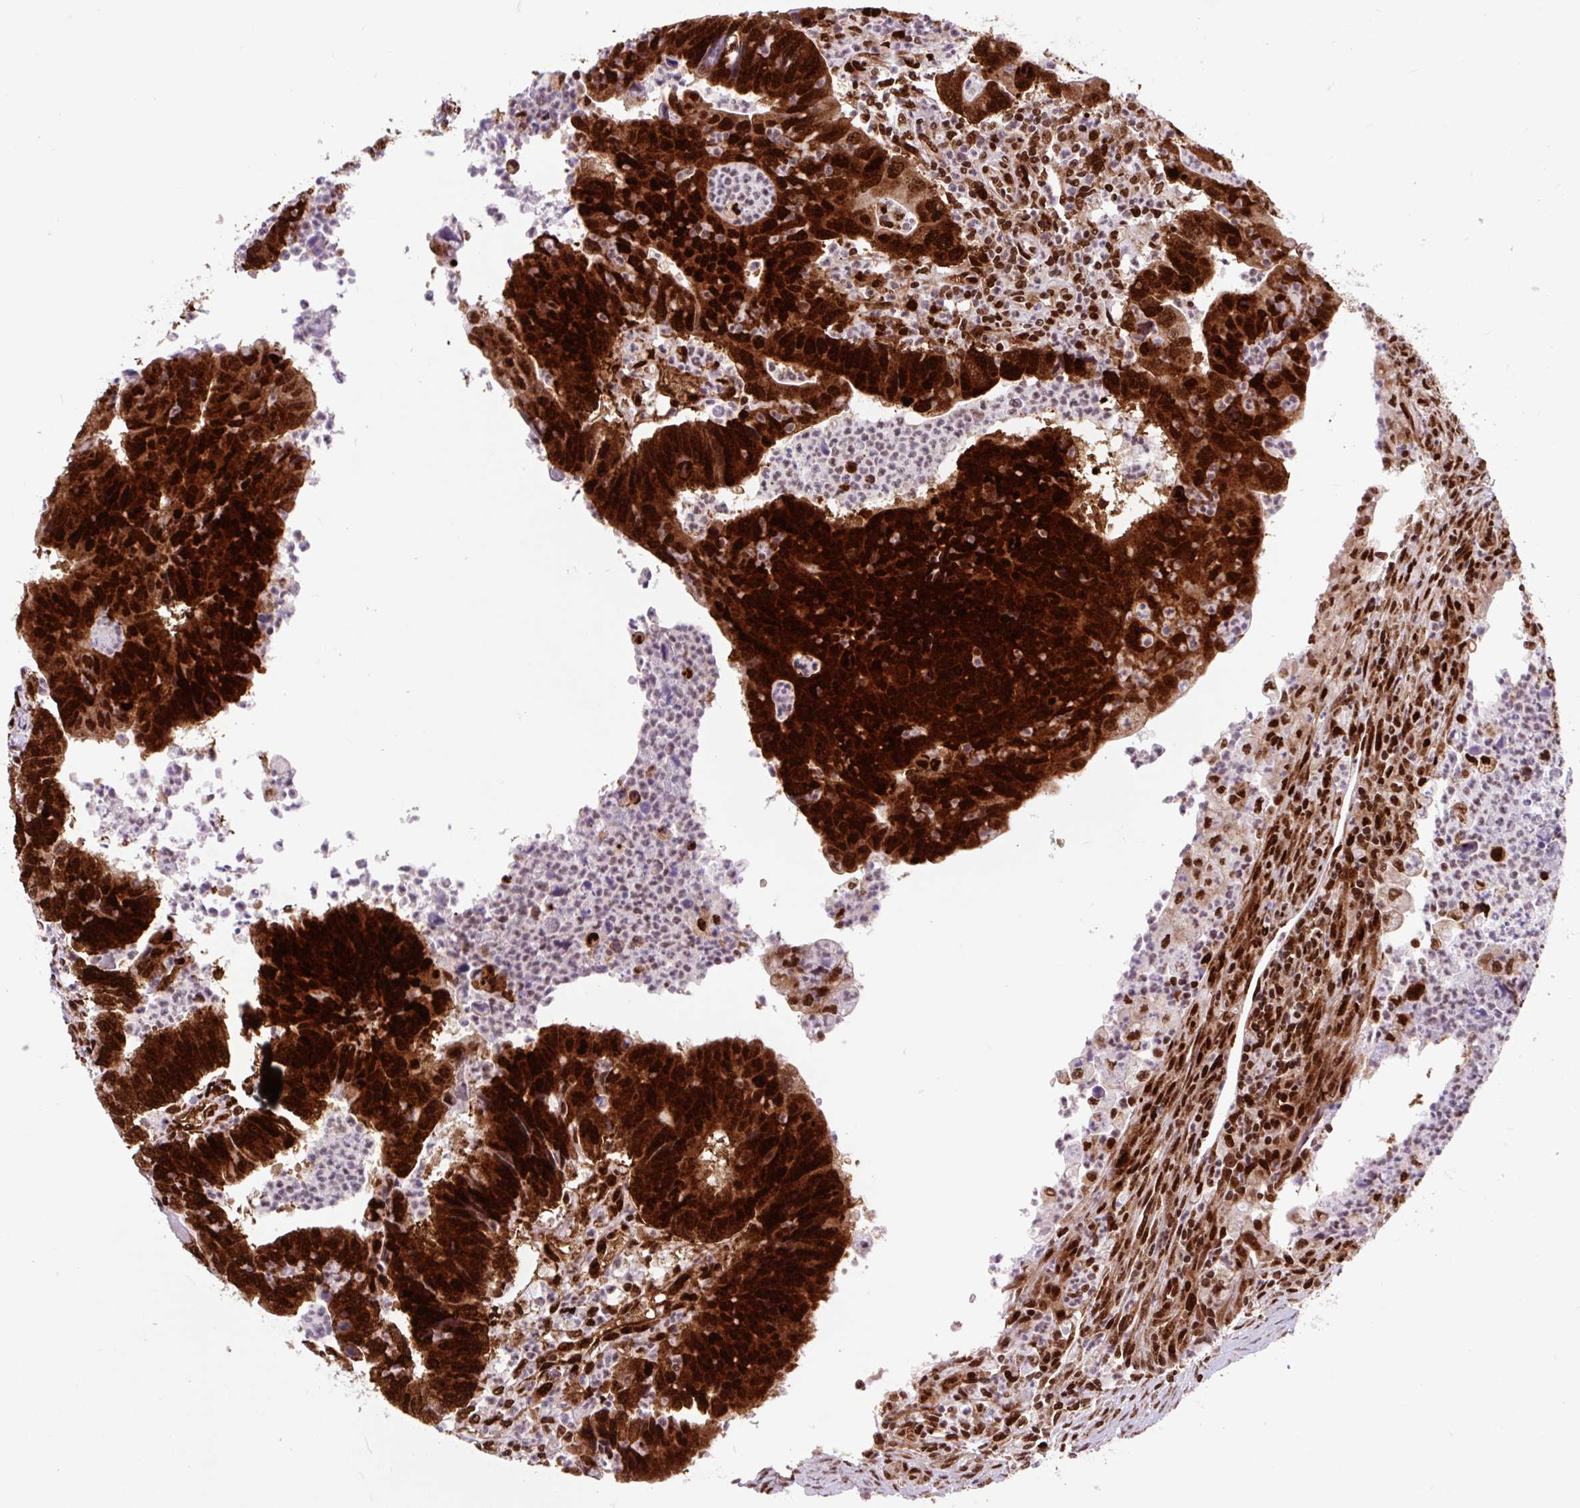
{"staining": {"intensity": "strong", "quantity": ">75%", "location": "cytoplasmic/membranous,nuclear"}, "tissue": "colorectal cancer", "cell_type": "Tumor cells", "image_type": "cancer", "snomed": [{"axis": "morphology", "description": "Adenocarcinoma, NOS"}, {"axis": "topography", "description": "Colon"}], "caption": "The micrograph shows immunohistochemical staining of colorectal cancer (adenocarcinoma). There is strong cytoplasmic/membranous and nuclear staining is present in about >75% of tumor cells.", "gene": "FUS", "patient": {"sex": "female", "age": 67}}